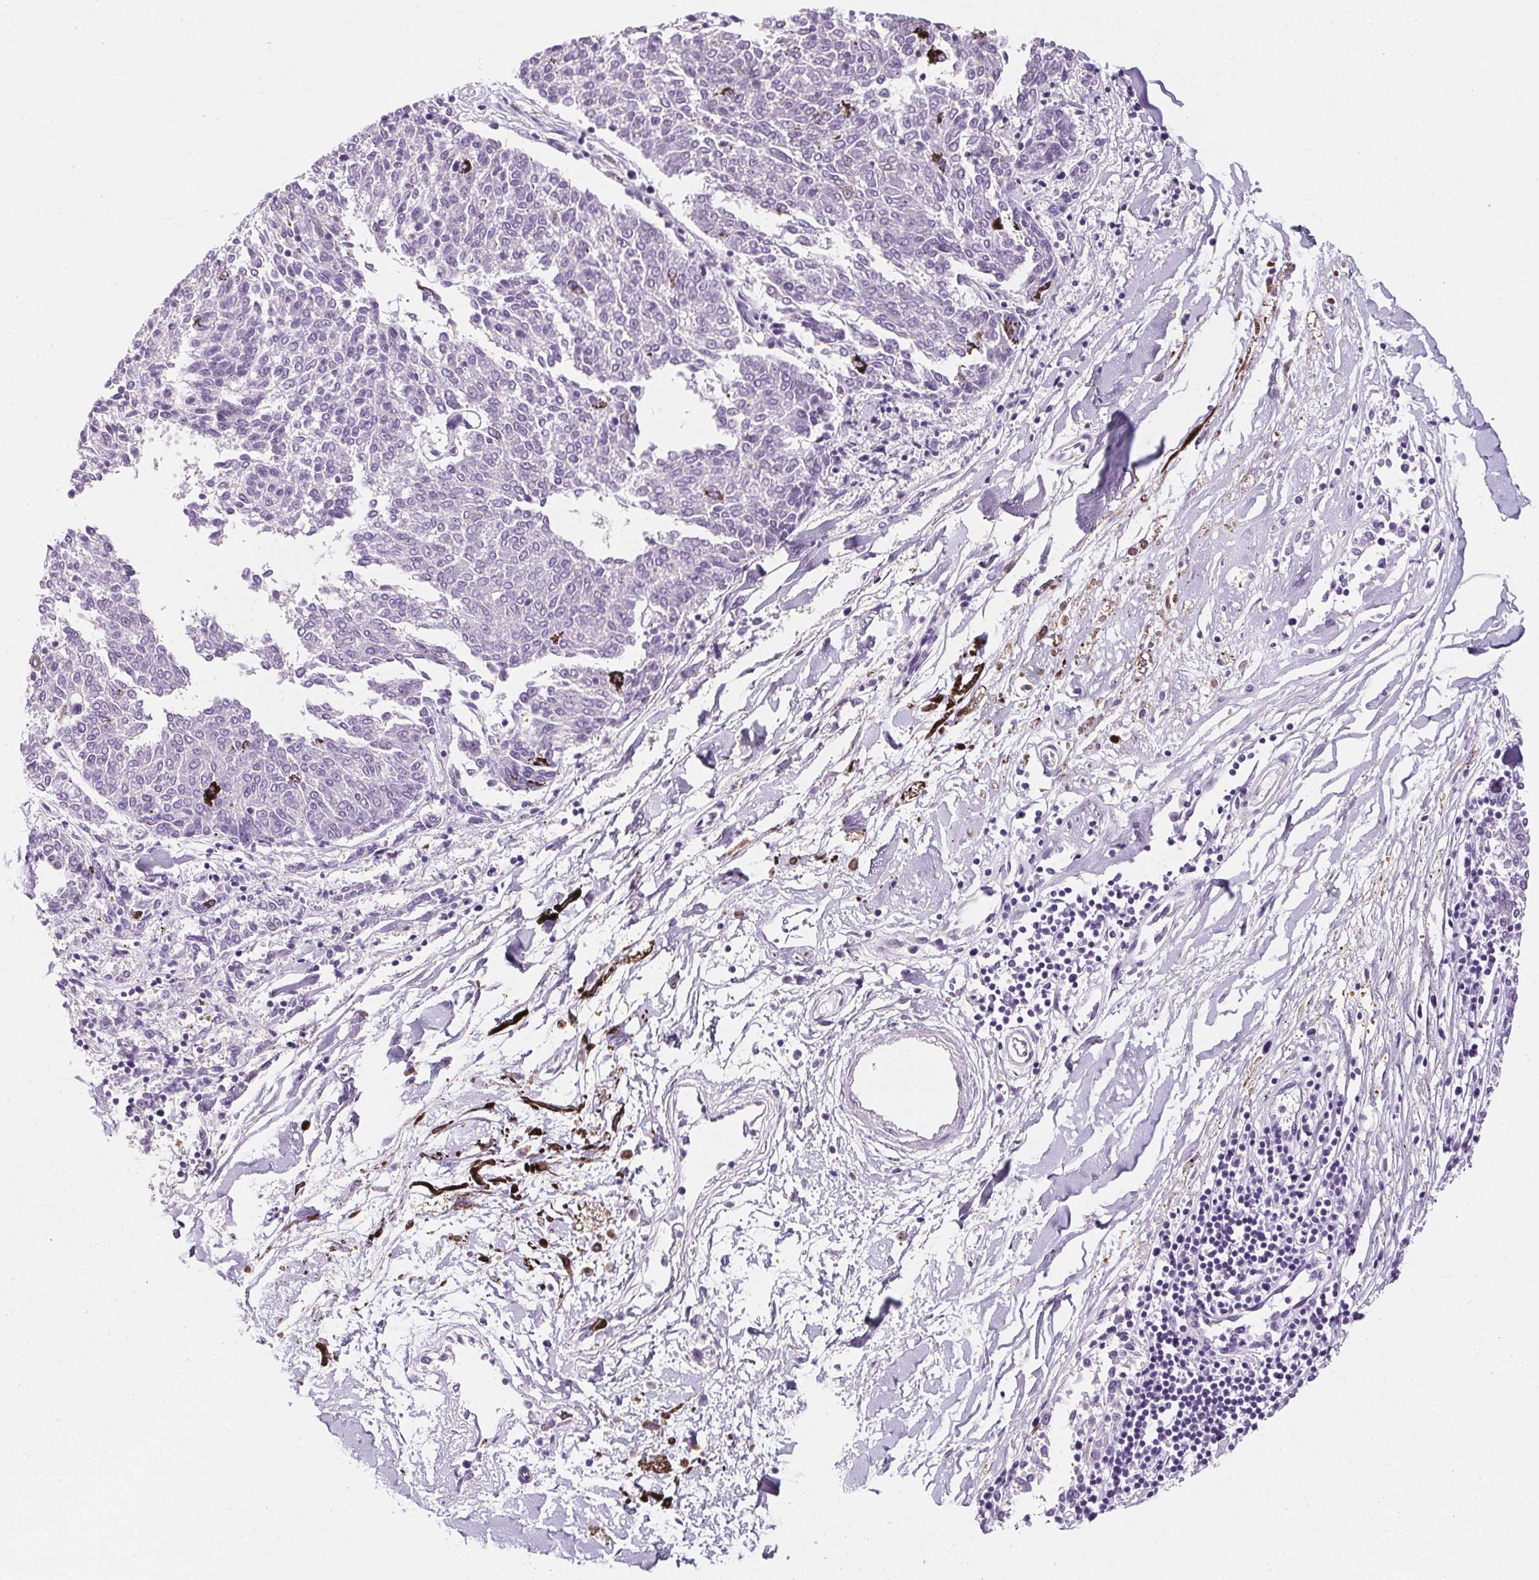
{"staining": {"intensity": "negative", "quantity": "none", "location": "none"}, "tissue": "melanoma", "cell_type": "Tumor cells", "image_type": "cancer", "snomed": [{"axis": "morphology", "description": "Malignant melanoma, NOS"}, {"axis": "topography", "description": "Skin"}], "caption": "Image shows no significant protein positivity in tumor cells of malignant melanoma. (Brightfield microscopy of DAB (3,3'-diaminobenzidine) IHC at high magnification).", "gene": "AQP5", "patient": {"sex": "female", "age": 72}}